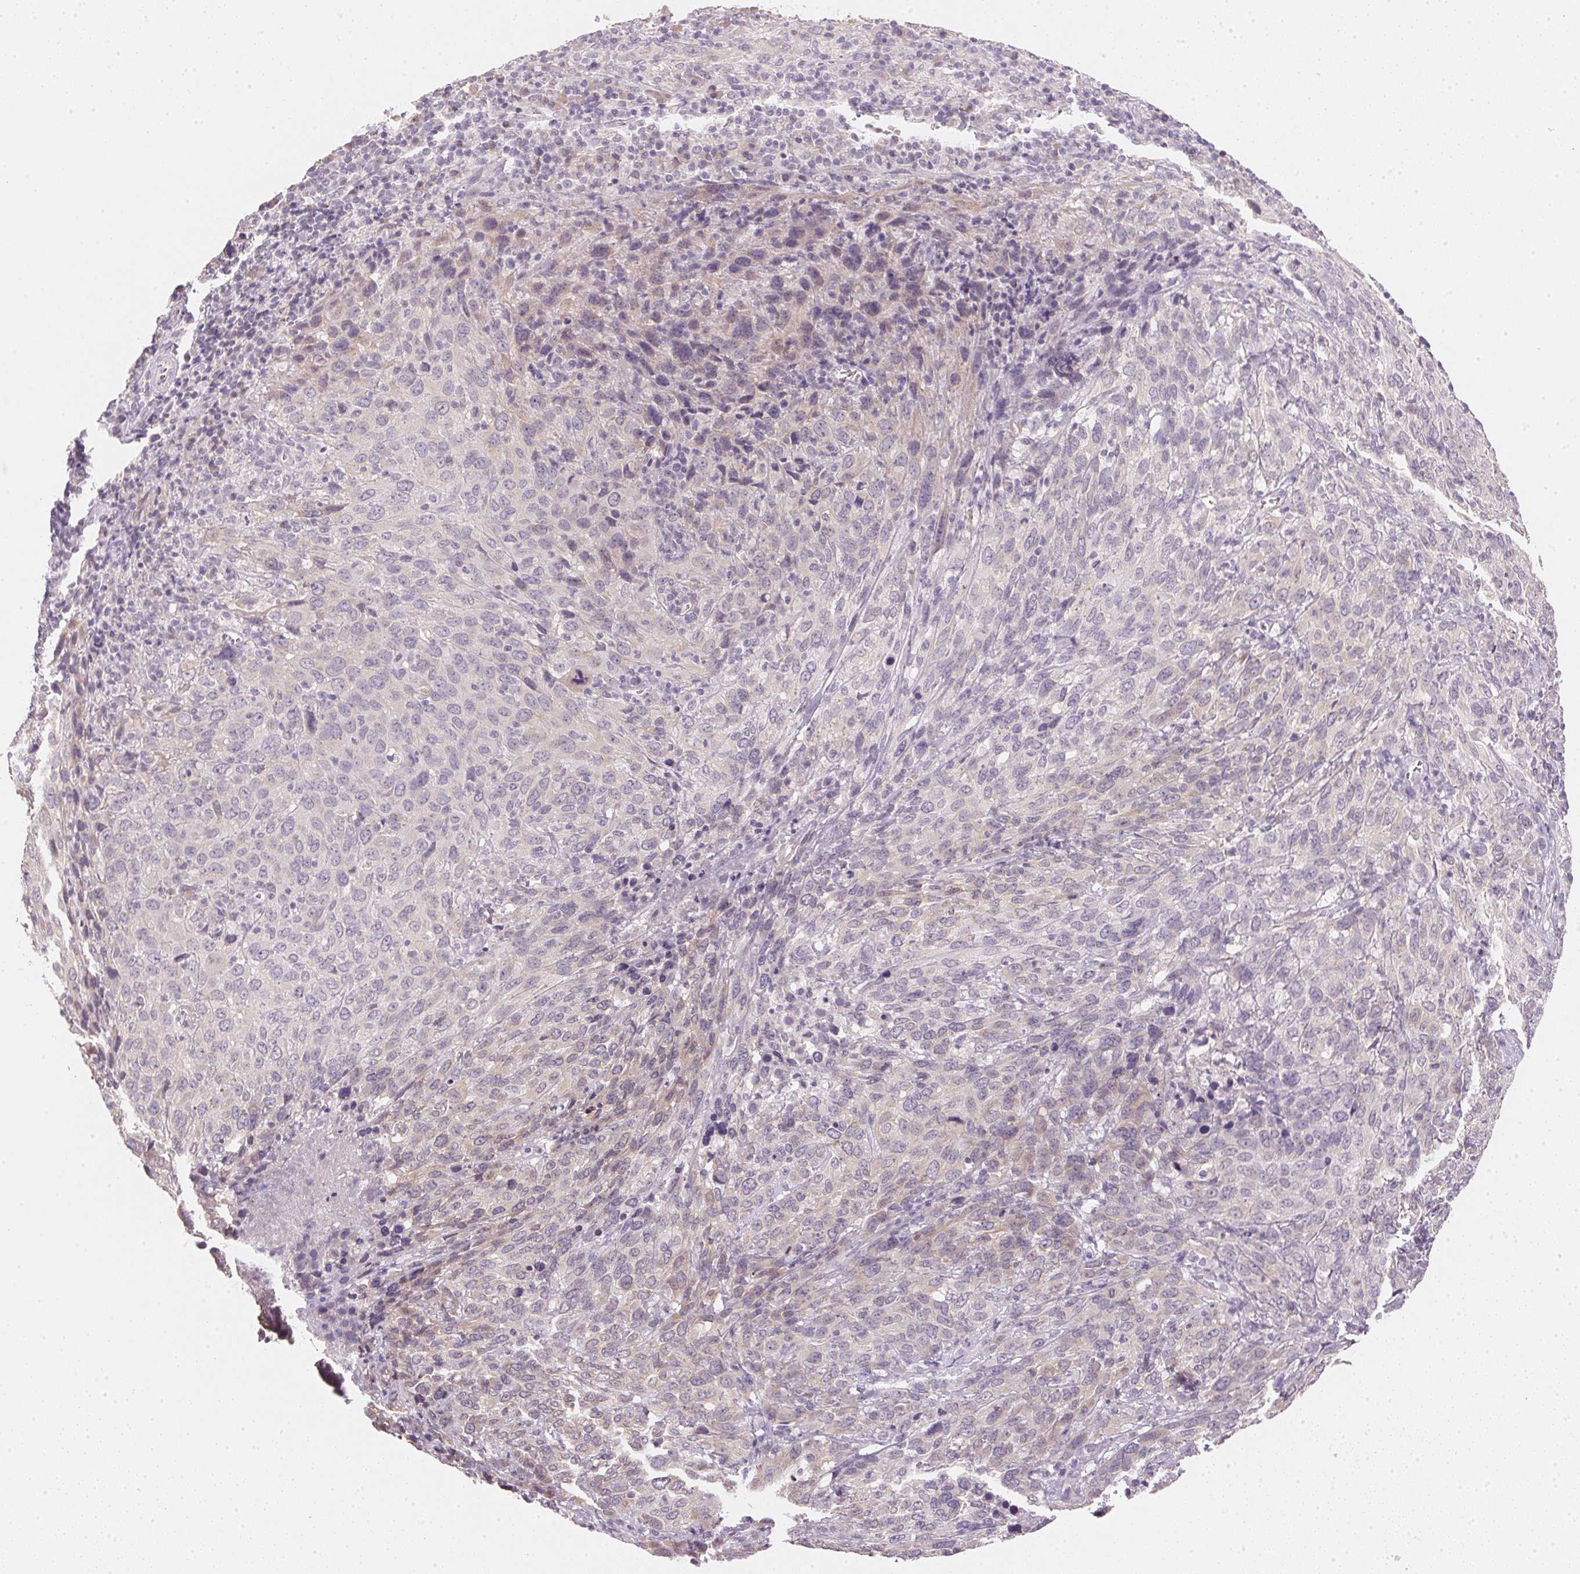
{"staining": {"intensity": "negative", "quantity": "none", "location": "none"}, "tissue": "cervical cancer", "cell_type": "Tumor cells", "image_type": "cancer", "snomed": [{"axis": "morphology", "description": "Squamous cell carcinoma, NOS"}, {"axis": "topography", "description": "Cervix"}], "caption": "Immunohistochemical staining of cervical cancer demonstrates no significant expression in tumor cells. (DAB IHC, high magnification).", "gene": "DHCR24", "patient": {"sex": "female", "age": 51}}